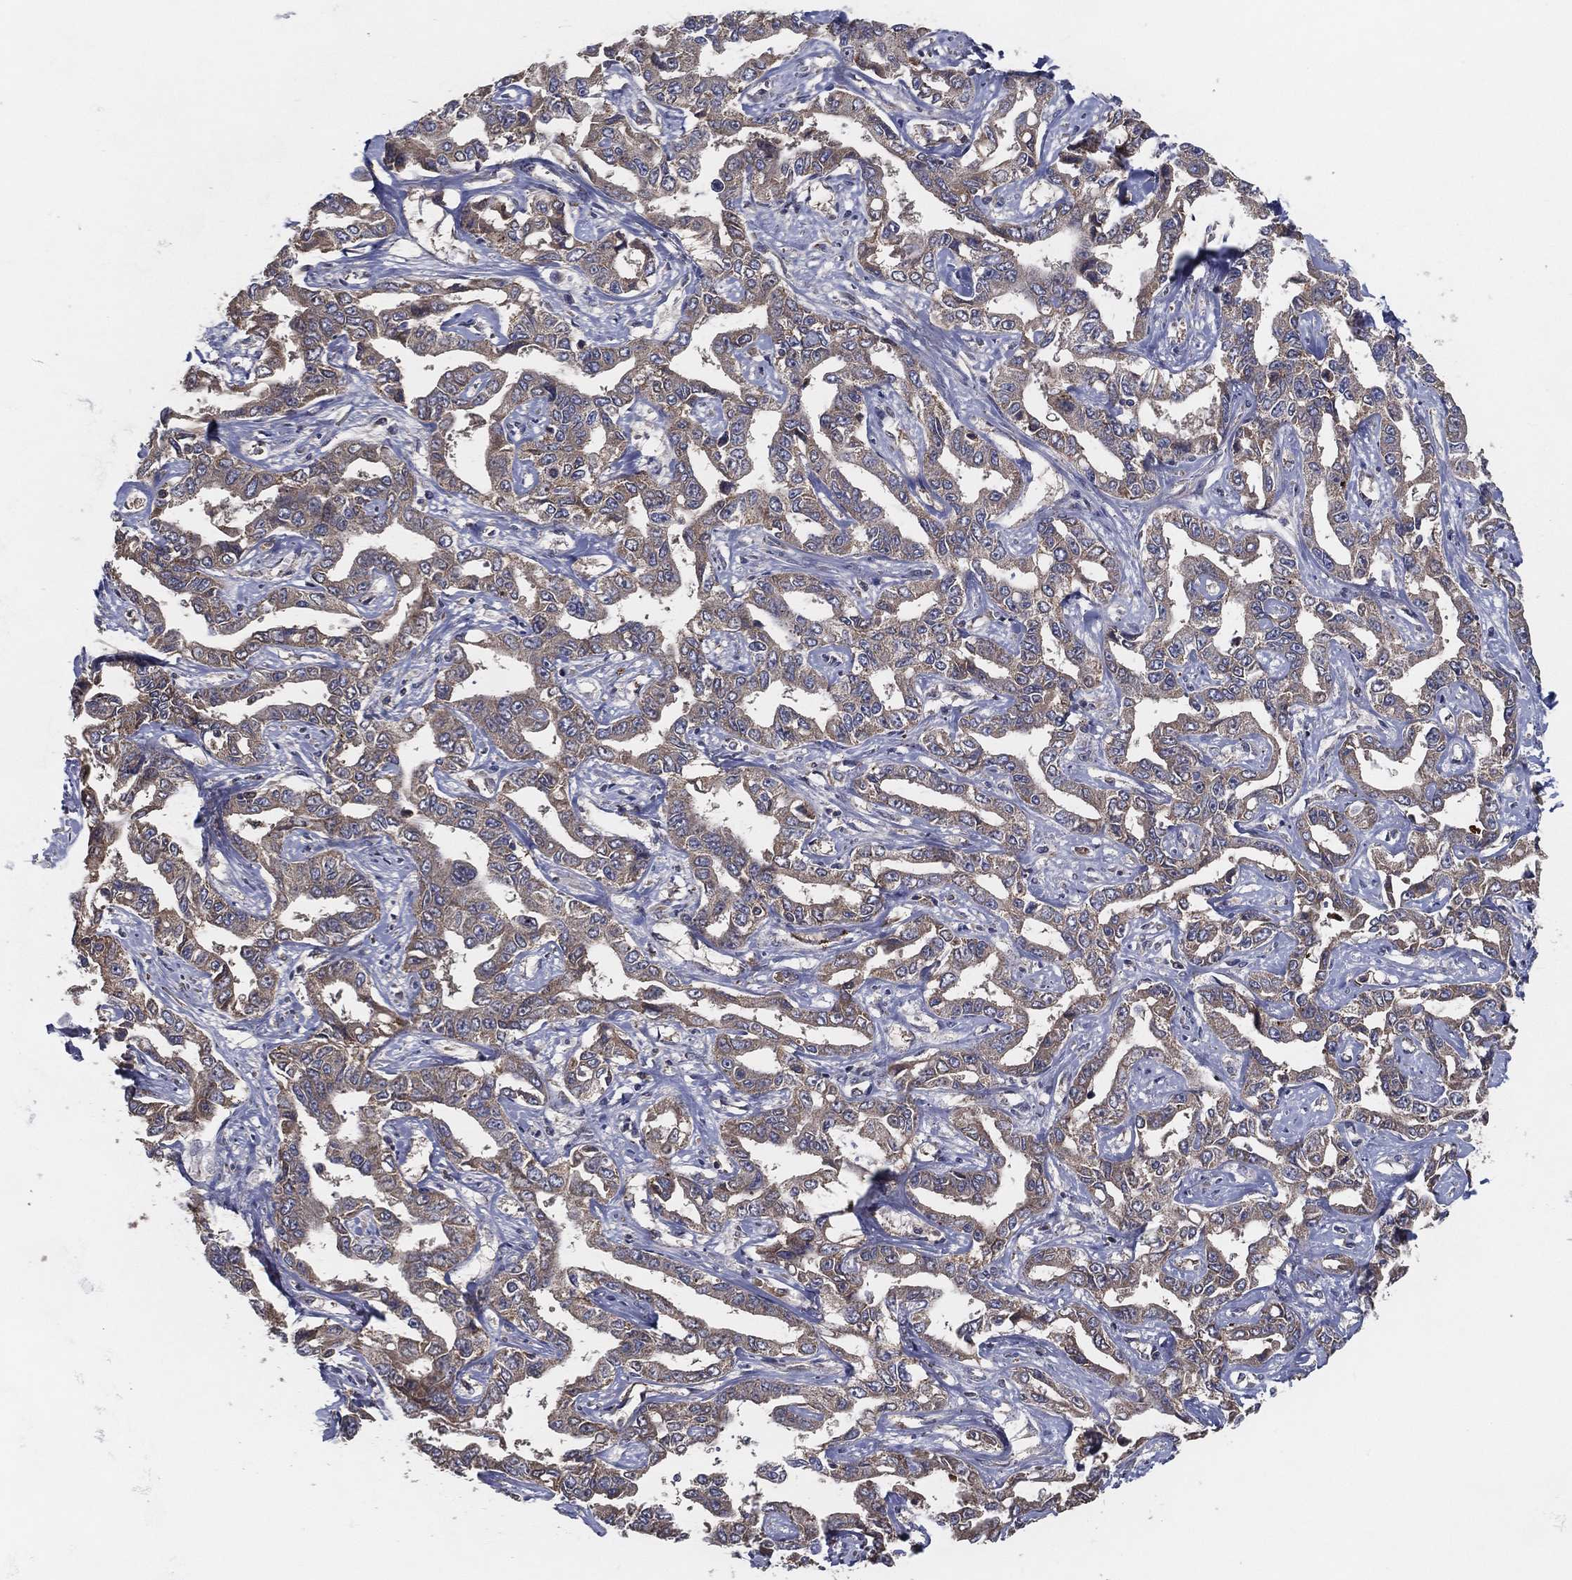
{"staining": {"intensity": "weak", "quantity": ">75%", "location": "cytoplasmic/membranous"}, "tissue": "liver cancer", "cell_type": "Tumor cells", "image_type": "cancer", "snomed": [{"axis": "morphology", "description": "Cholangiocarcinoma"}, {"axis": "topography", "description": "Liver"}], "caption": "A photomicrograph showing weak cytoplasmic/membranous staining in approximately >75% of tumor cells in liver cancer, as visualized by brown immunohistochemical staining.", "gene": "MT-ND1", "patient": {"sex": "male", "age": 59}}